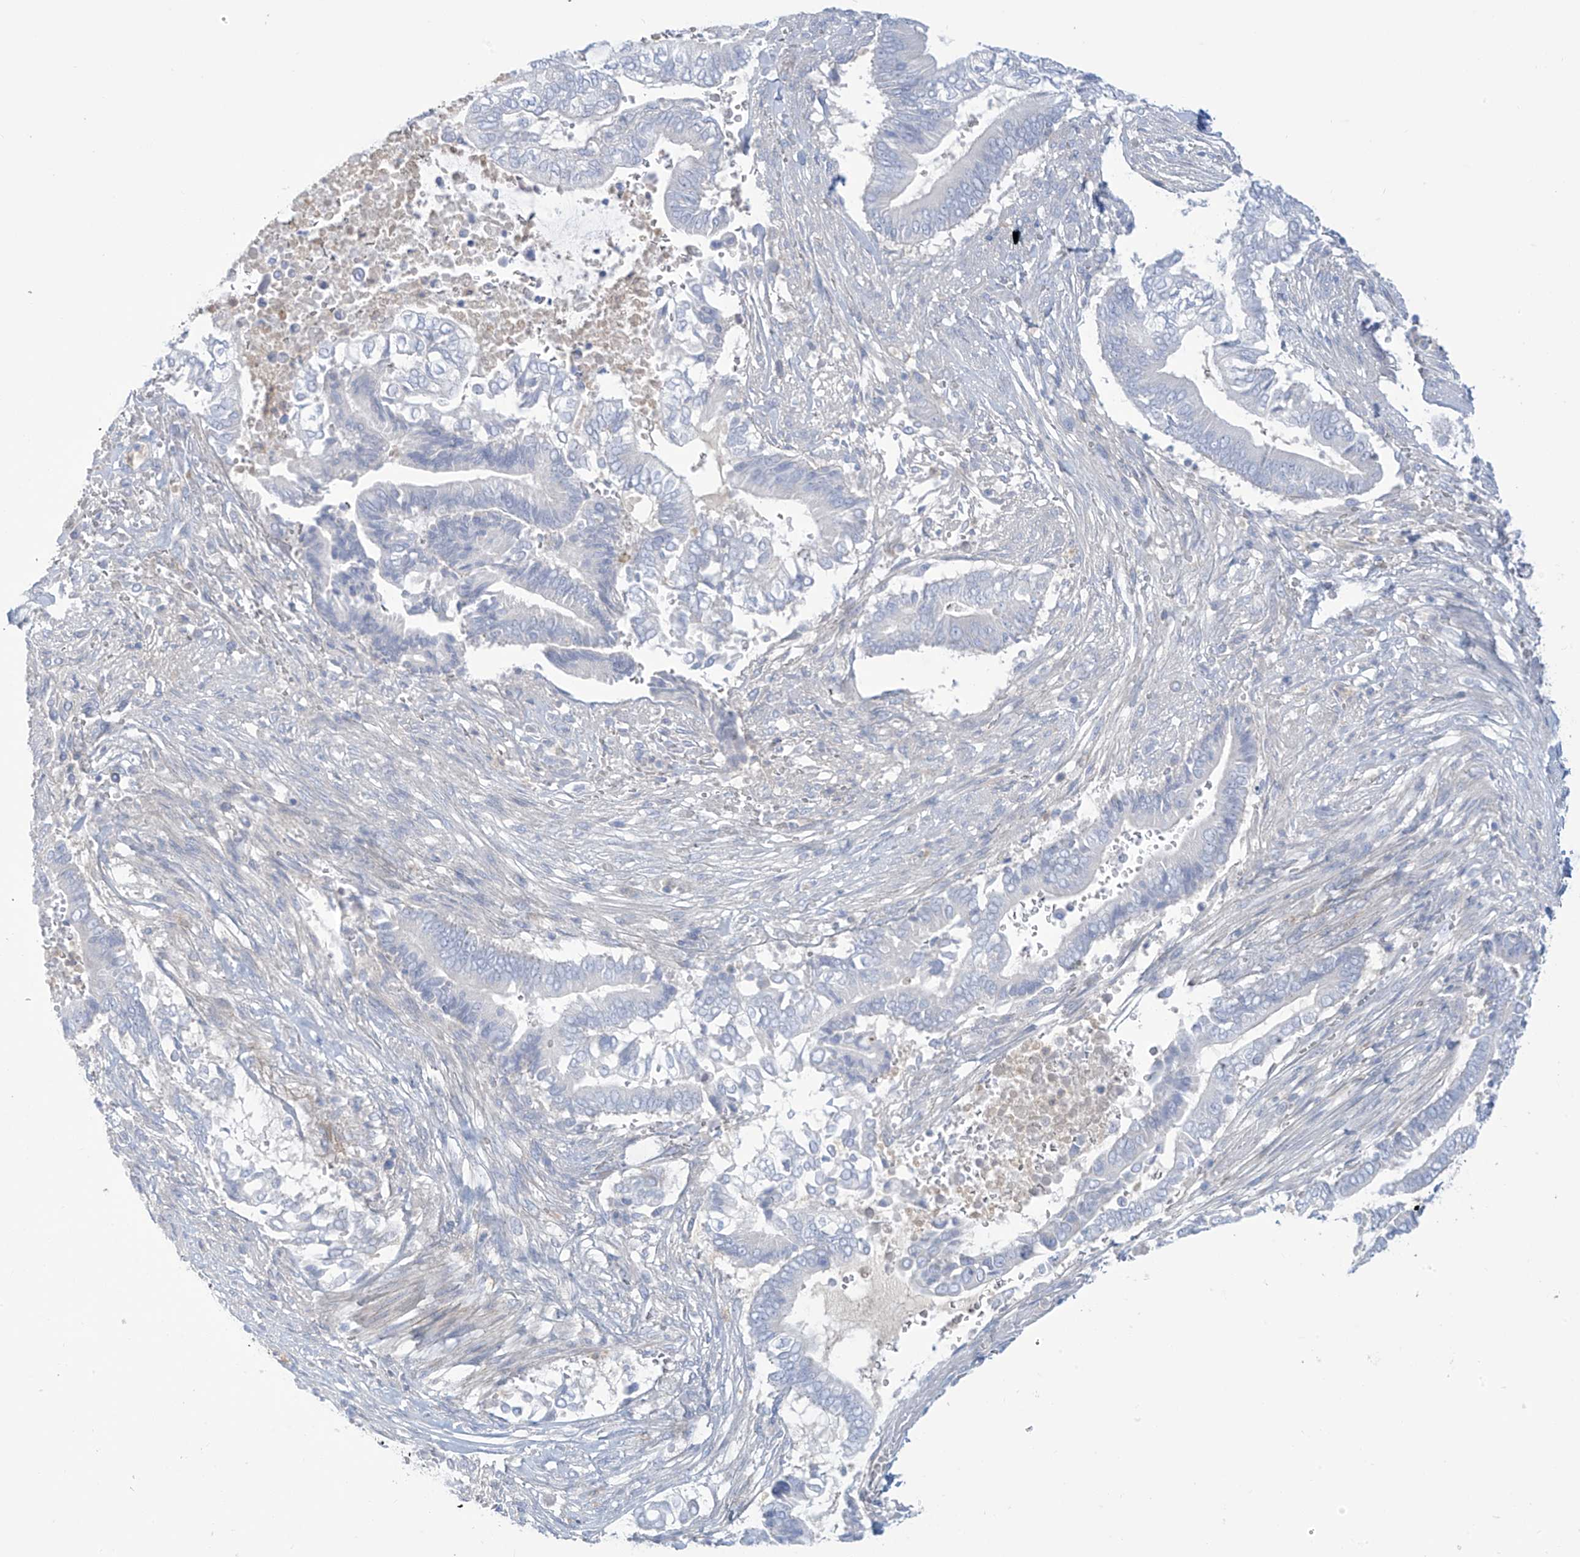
{"staining": {"intensity": "negative", "quantity": "none", "location": "none"}, "tissue": "pancreatic cancer", "cell_type": "Tumor cells", "image_type": "cancer", "snomed": [{"axis": "morphology", "description": "Adenocarcinoma, NOS"}, {"axis": "topography", "description": "Pancreas"}], "caption": "DAB (3,3'-diaminobenzidine) immunohistochemical staining of pancreatic adenocarcinoma demonstrates no significant staining in tumor cells. The staining is performed using DAB (3,3'-diaminobenzidine) brown chromogen with nuclei counter-stained in using hematoxylin.", "gene": "FABP2", "patient": {"sex": "male", "age": 68}}